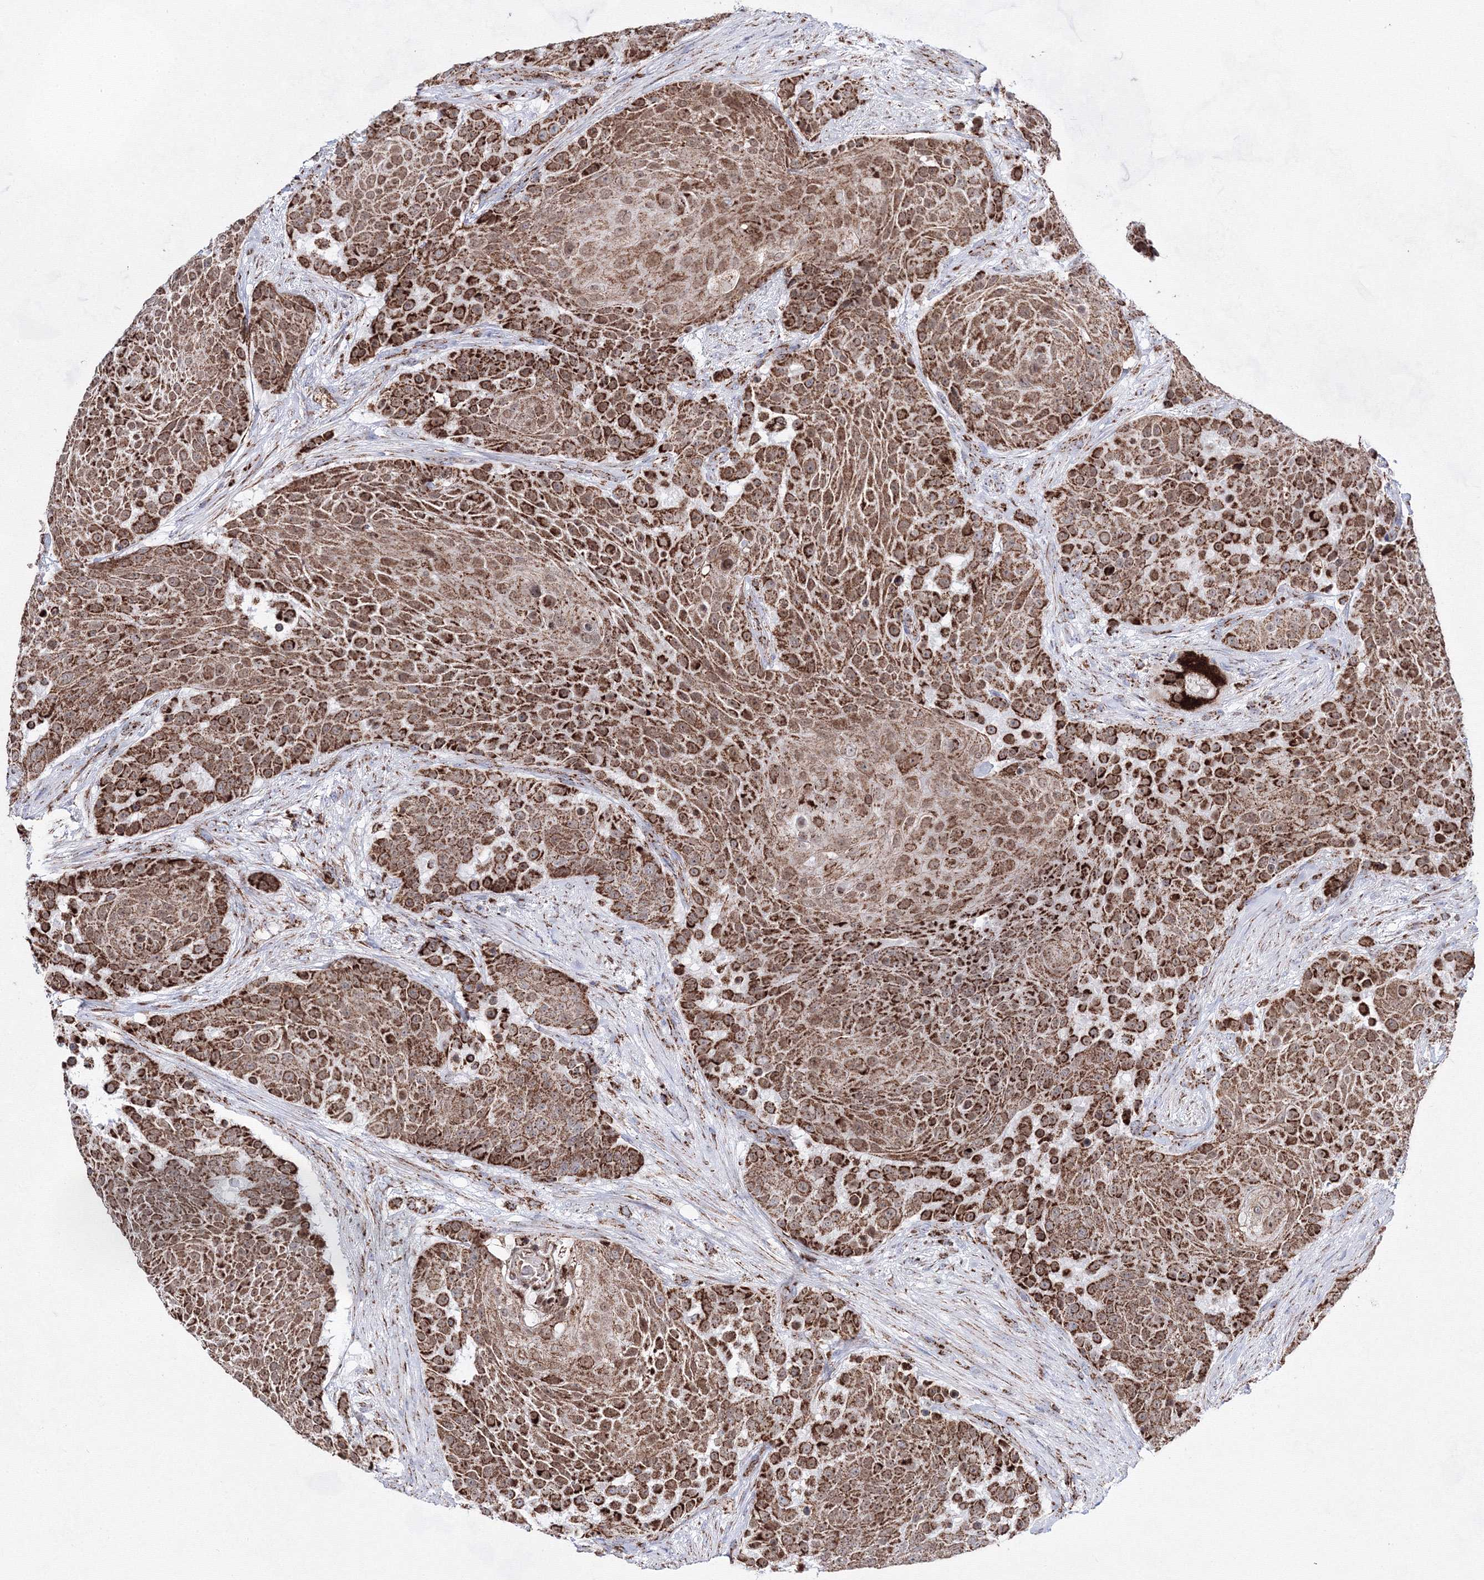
{"staining": {"intensity": "moderate", "quantity": ">75%", "location": "cytoplasmic/membranous"}, "tissue": "urothelial cancer", "cell_type": "Tumor cells", "image_type": "cancer", "snomed": [{"axis": "morphology", "description": "Urothelial carcinoma, High grade"}, {"axis": "topography", "description": "Urinary bladder"}], "caption": "Moderate cytoplasmic/membranous protein positivity is present in about >75% of tumor cells in urothelial cancer. (brown staining indicates protein expression, while blue staining denotes nuclei).", "gene": "HADHB", "patient": {"sex": "female", "age": 63}}